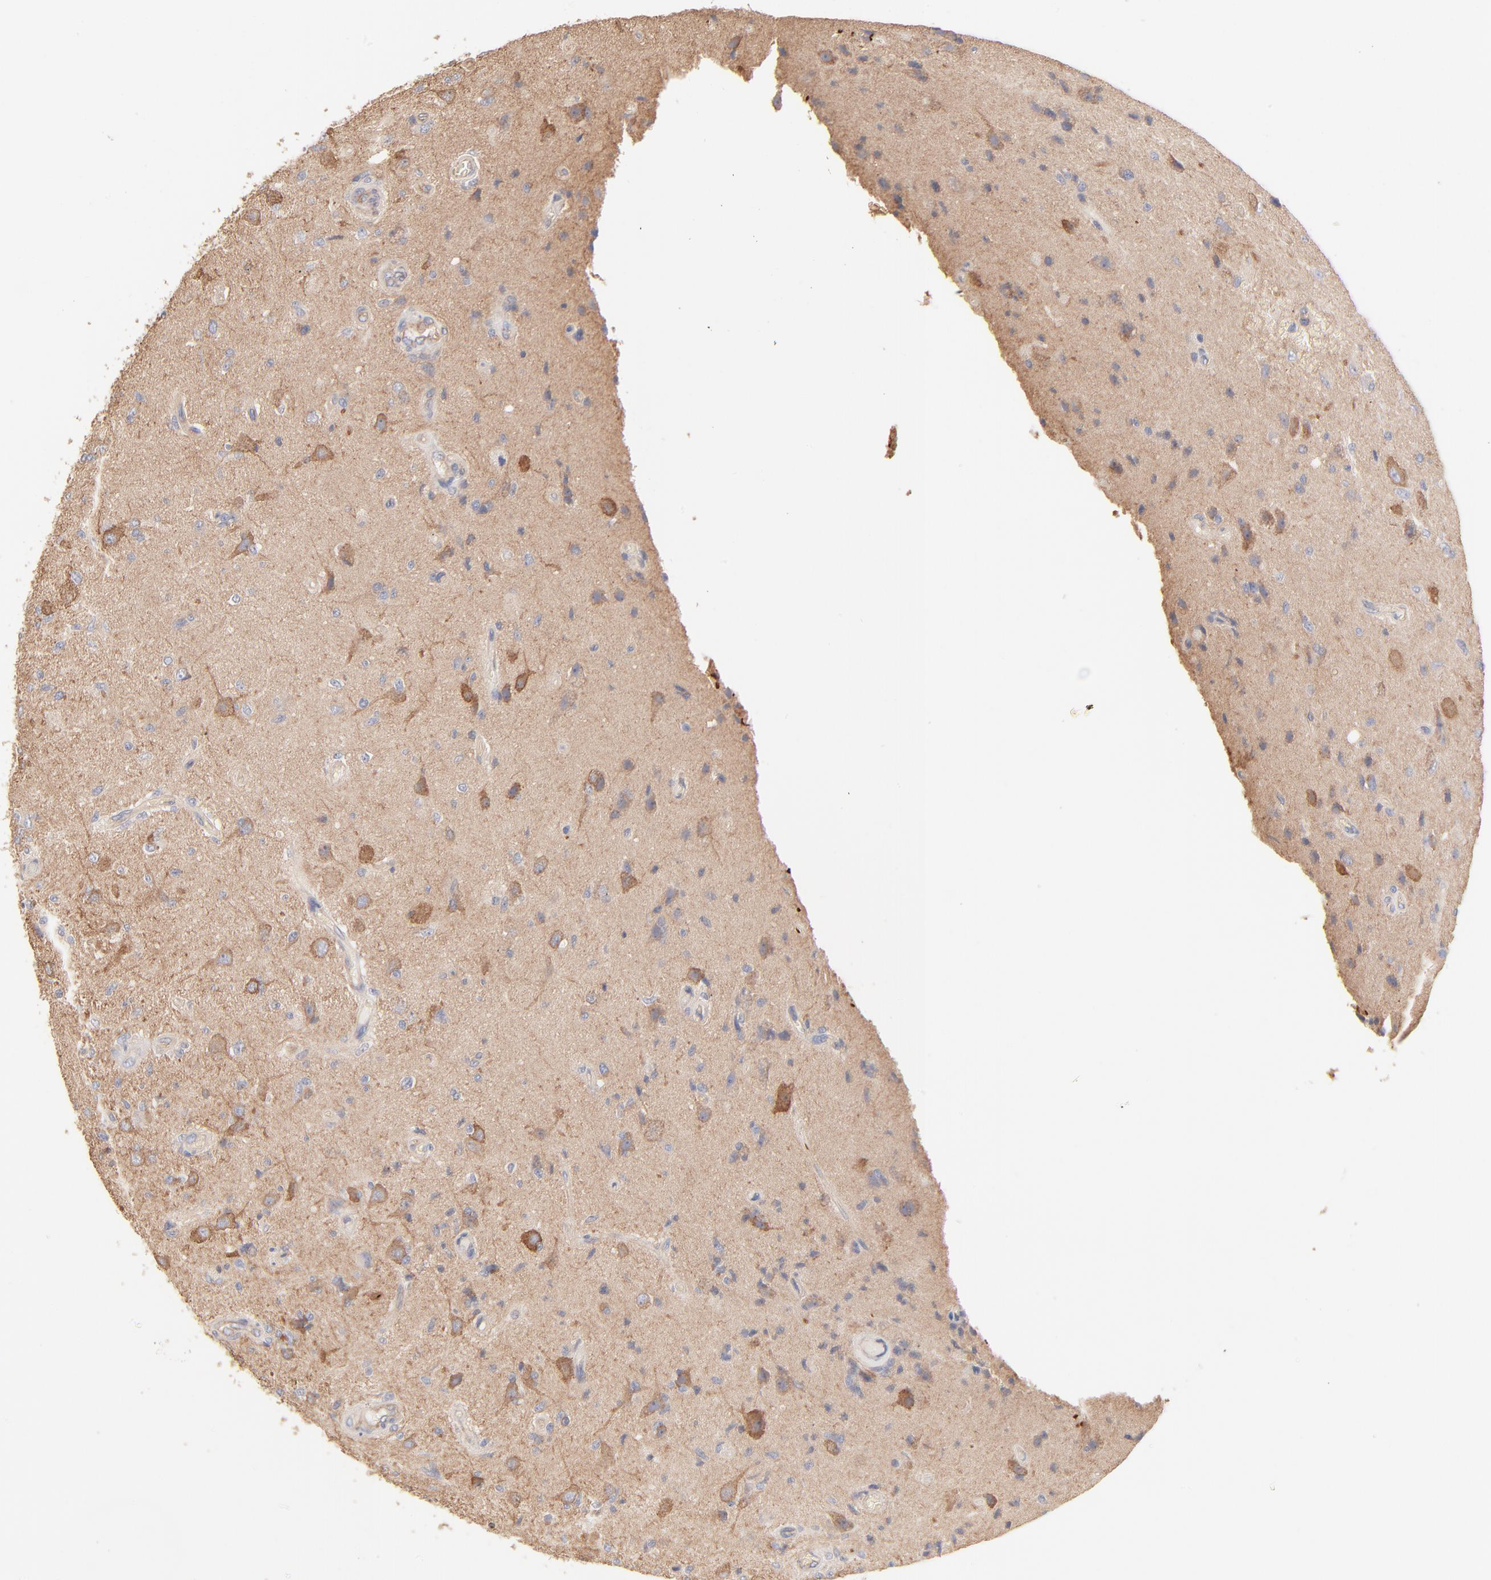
{"staining": {"intensity": "negative", "quantity": "none", "location": "none"}, "tissue": "glioma", "cell_type": "Tumor cells", "image_type": "cancer", "snomed": [{"axis": "morphology", "description": "Normal tissue, NOS"}, {"axis": "morphology", "description": "Glioma, malignant, High grade"}, {"axis": "topography", "description": "Cerebral cortex"}], "caption": "Tumor cells show no significant protein expression in glioma.", "gene": "SPTB", "patient": {"sex": "male", "age": 77}}